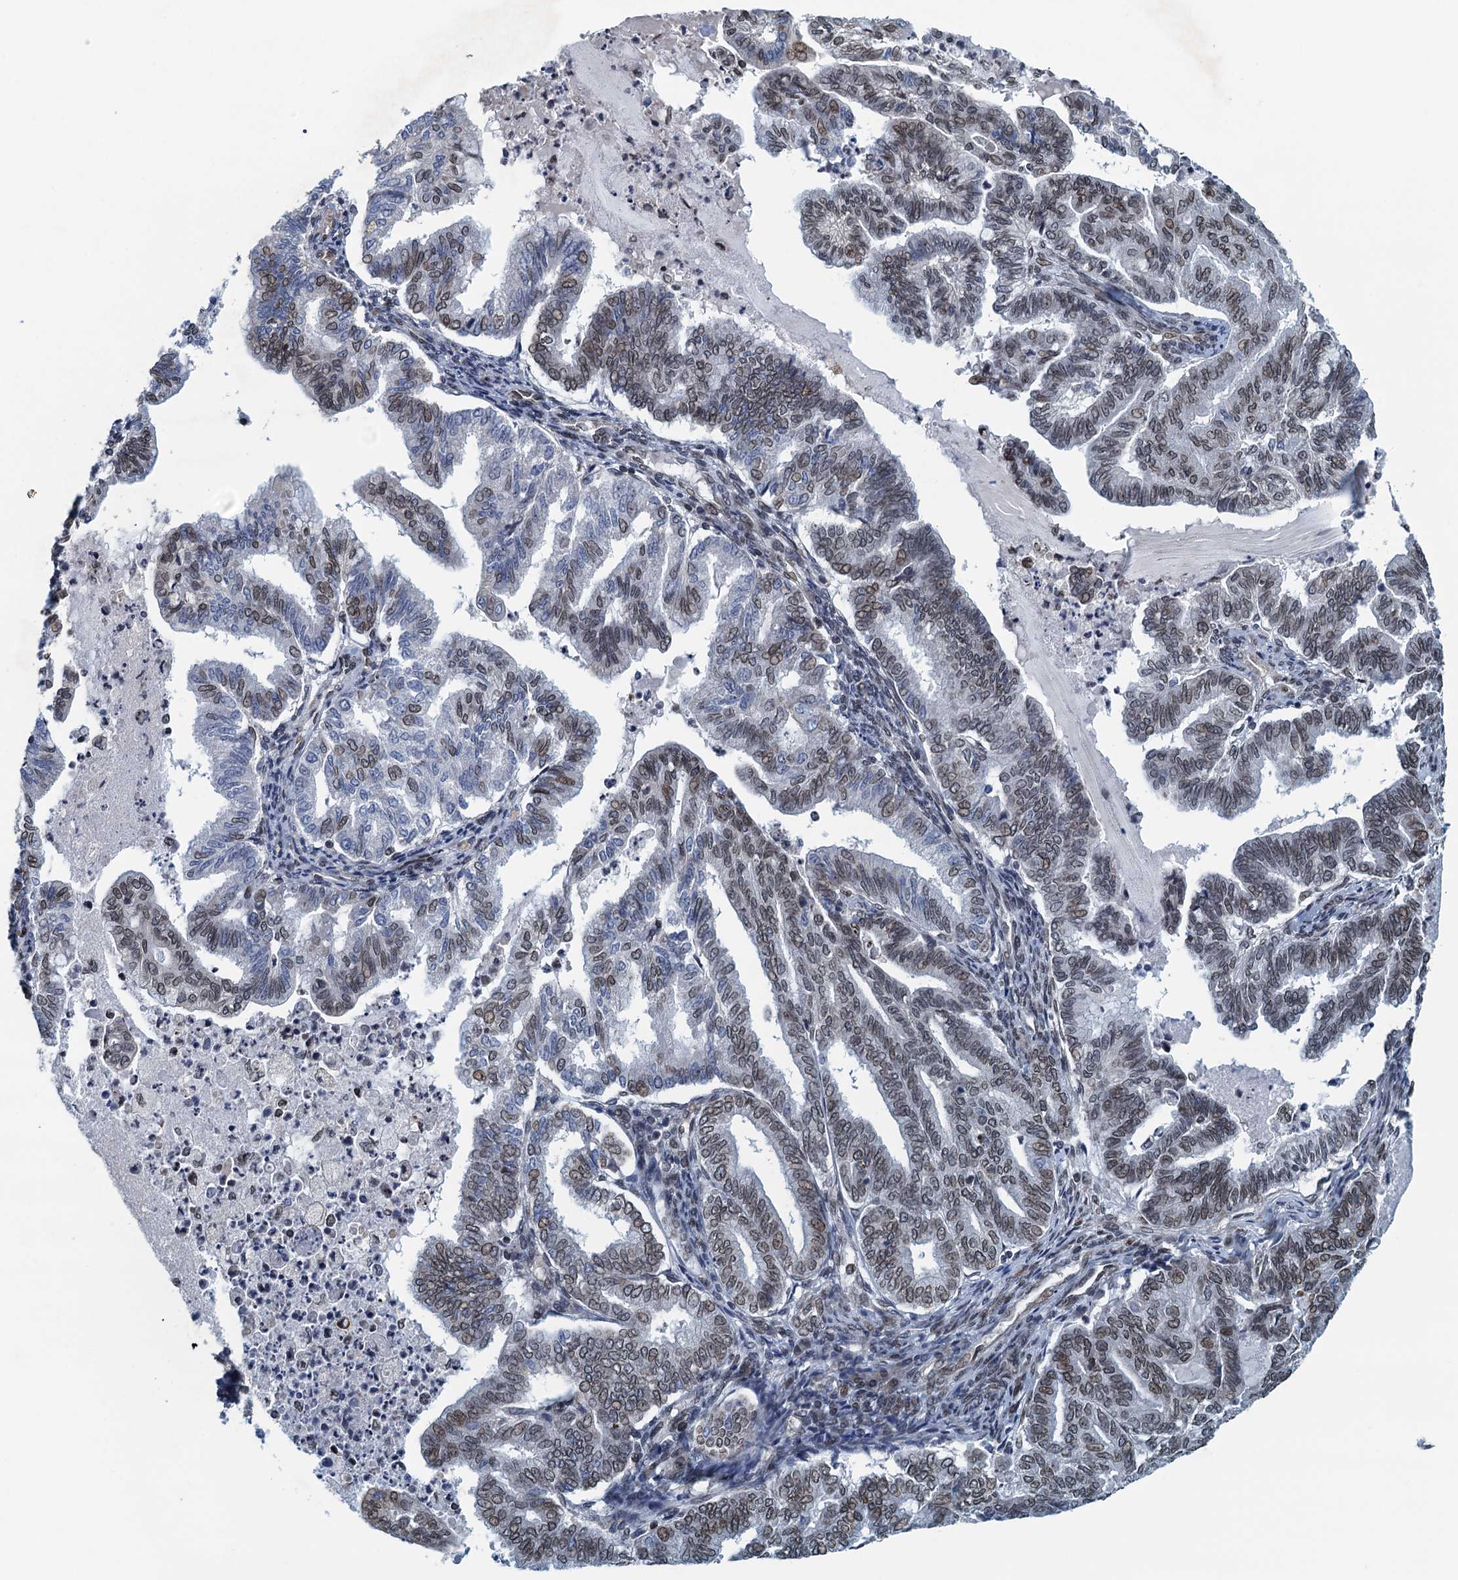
{"staining": {"intensity": "weak", "quantity": "25%-75%", "location": "cytoplasmic/membranous,nuclear"}, "tissue": "endometrial cancer", "cell_type": "Tumor cells", "image_type": "cancer", "snomed": [{"axis": "morphology", "description": "Adenocarcinoma, NOS"}, {"axis": "topography", "description": "Endometrium"}], "caption": "IHC image of human endometrial cancer stained for a protein (brown), which exhibits low levels of weak cytoplasmic/membranous and nuclear positivity in approximately 25%-75% of tumor cells.", "gene": "CCDC34", "patient": {"sex": "female", "age": 79}}